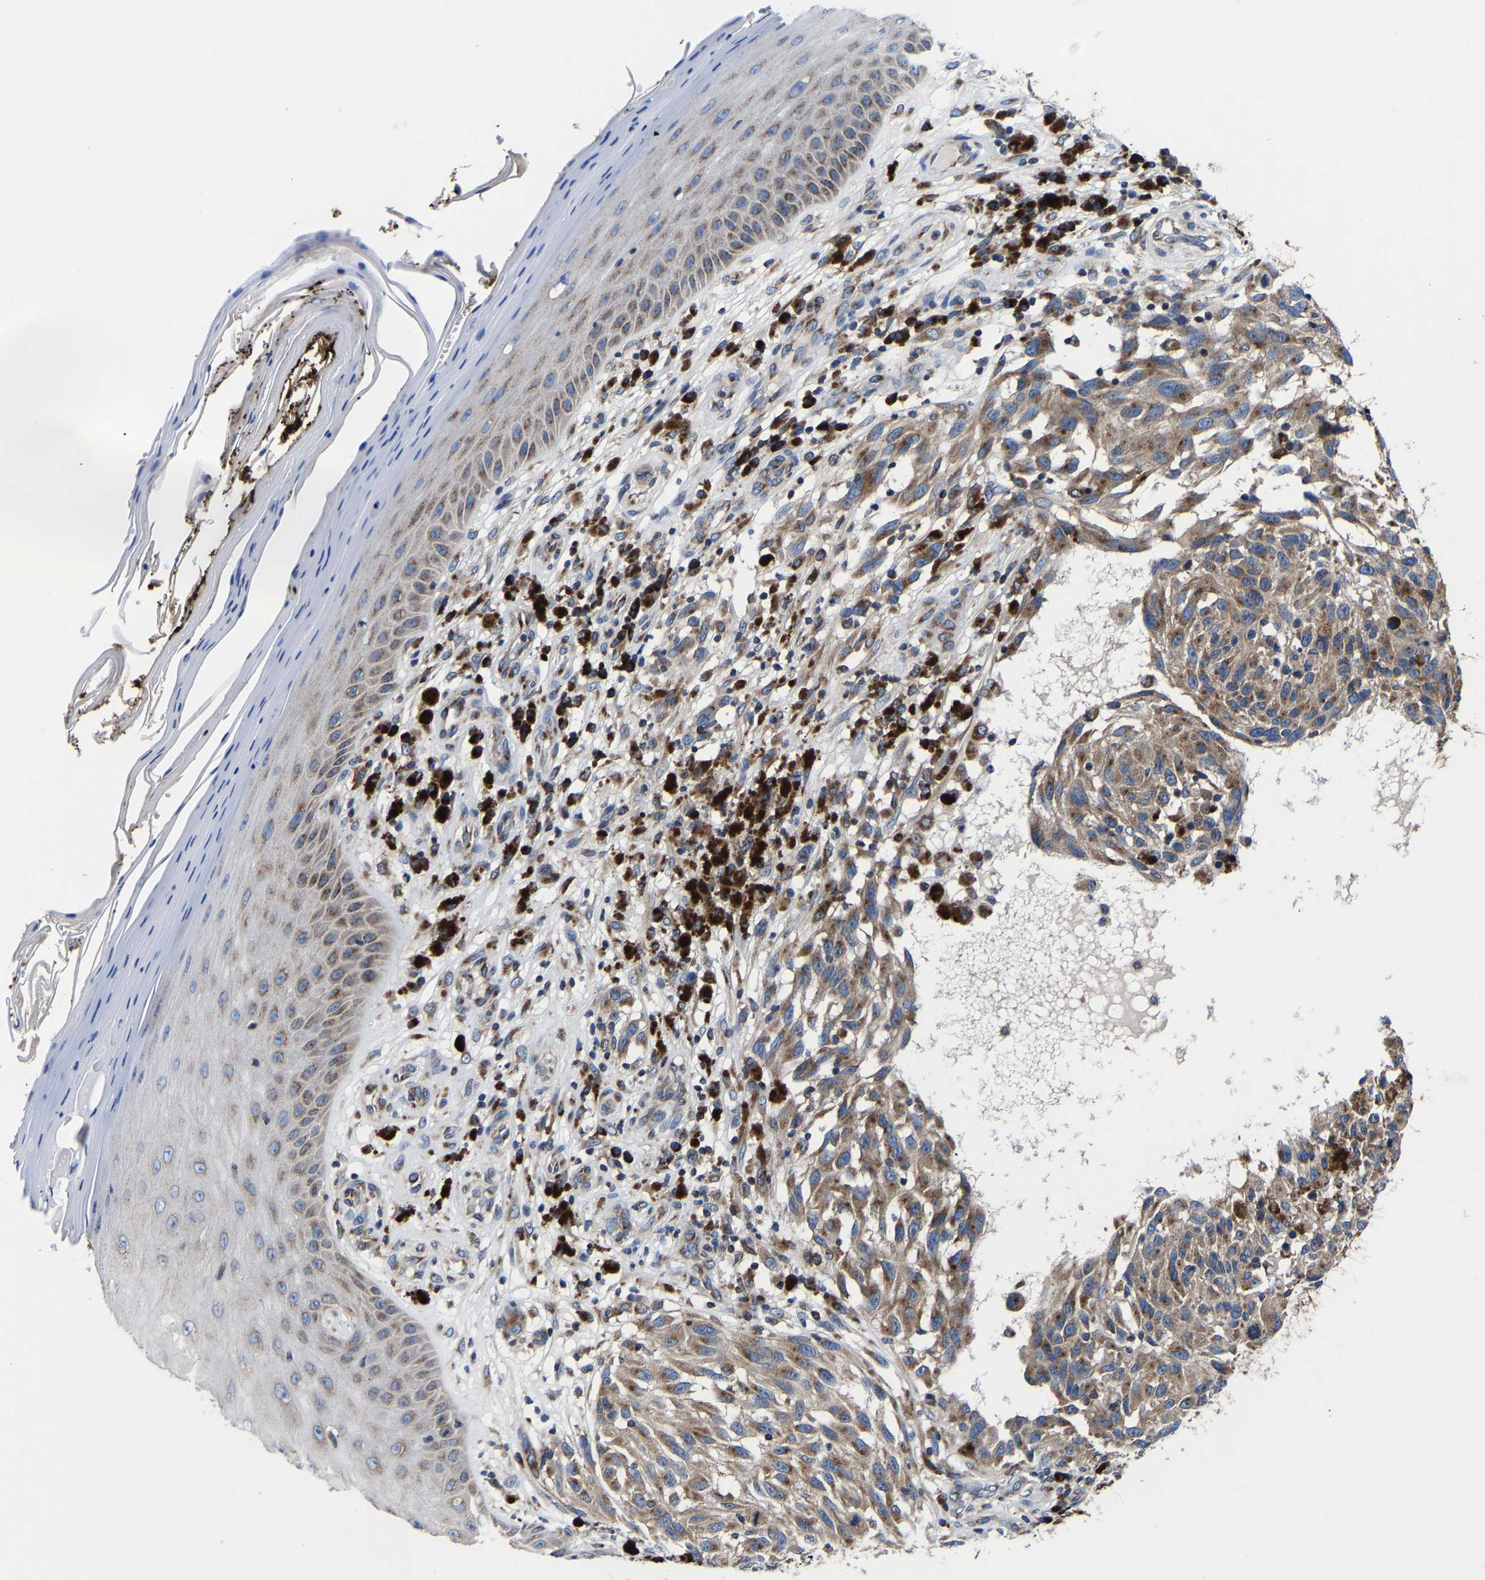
{"staining": {"intensity": "moderate", "quantity": ">75%", "location": "cytoplasmic/membranous"}, "tissue": "melanoma", "cell_type": "Tumor cells", "image_type": "cancer", "snomed": [{"axis": "morphology", "description": "Malignant melanoma, NOS"}, {"axis": "topography", "description": "Skin"}], "caption": "The micrograph reveals staining of malignant melanoma, revealing moderate cytoplasmic/membranous protein staining (brown color) within tumor cells.", "gene": "EBAG9", "patient": {"sex": "female", "age": 73}}